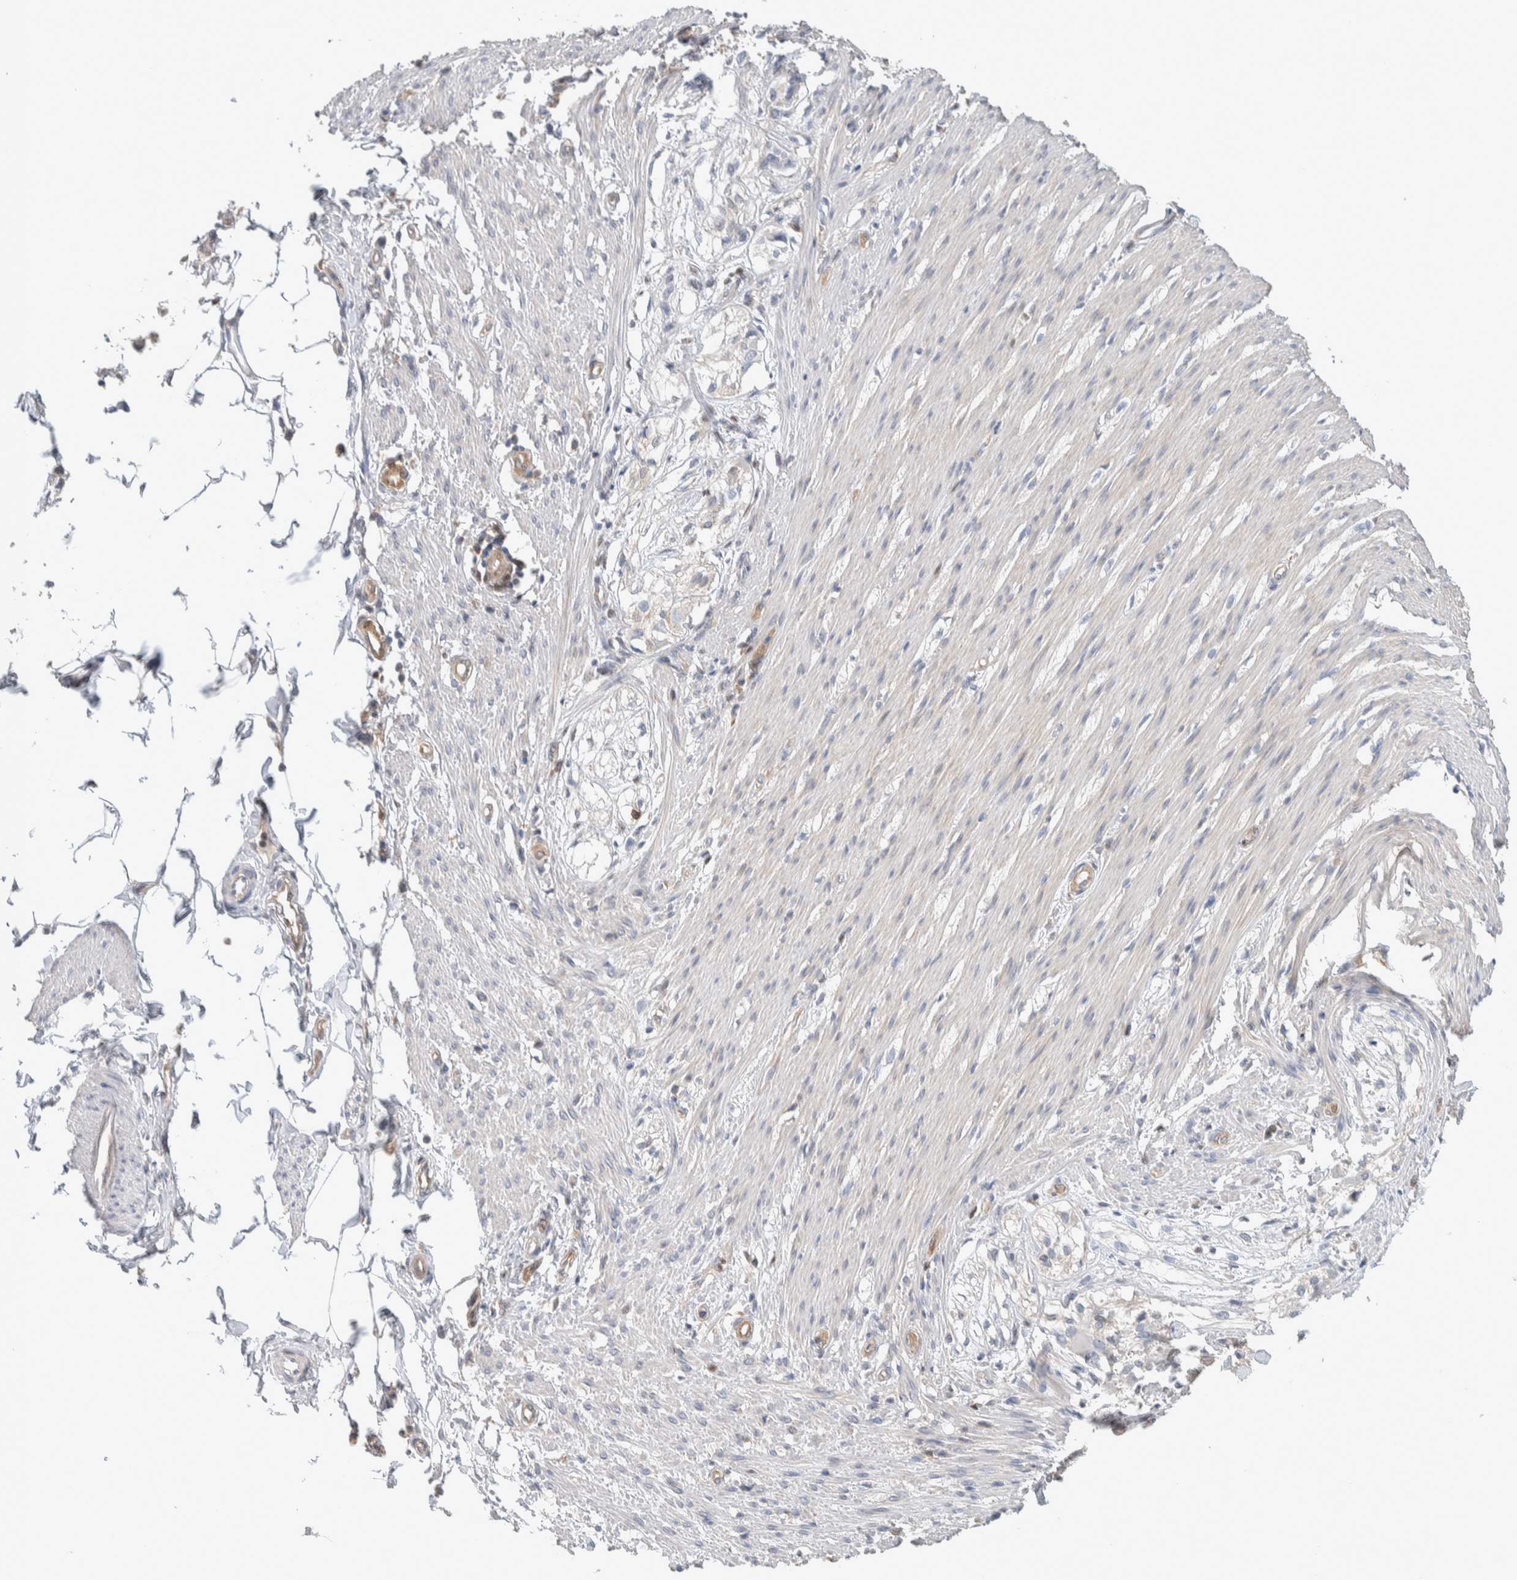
{"staining": {"intensity": "negative", "quantity": "none", "location": "none"}, "tissue": "smooth muscle", "cell_type": "Smooth muscle cells", "image_type": "normal", "snomed": [{"axis": "morphology", "description": "Normal tissue, NOS"}, {"axis": "morphology", "description": "Adenocarcinoma, NOS"}, {"axis": "topography", "description": "Smooth muscle"}, {"axis": "topography", "description": "Colon"}], "caption": "This is a micrograph of immunohistochemistry staining of benign smooth muscle, which shows no expression in smooth muscle cells. (DAB immunohistochemistry (IHC) with hematoxylin counter stain).", "gene": "NFKB2", "patient": {"sex": "male", "age": 14}}